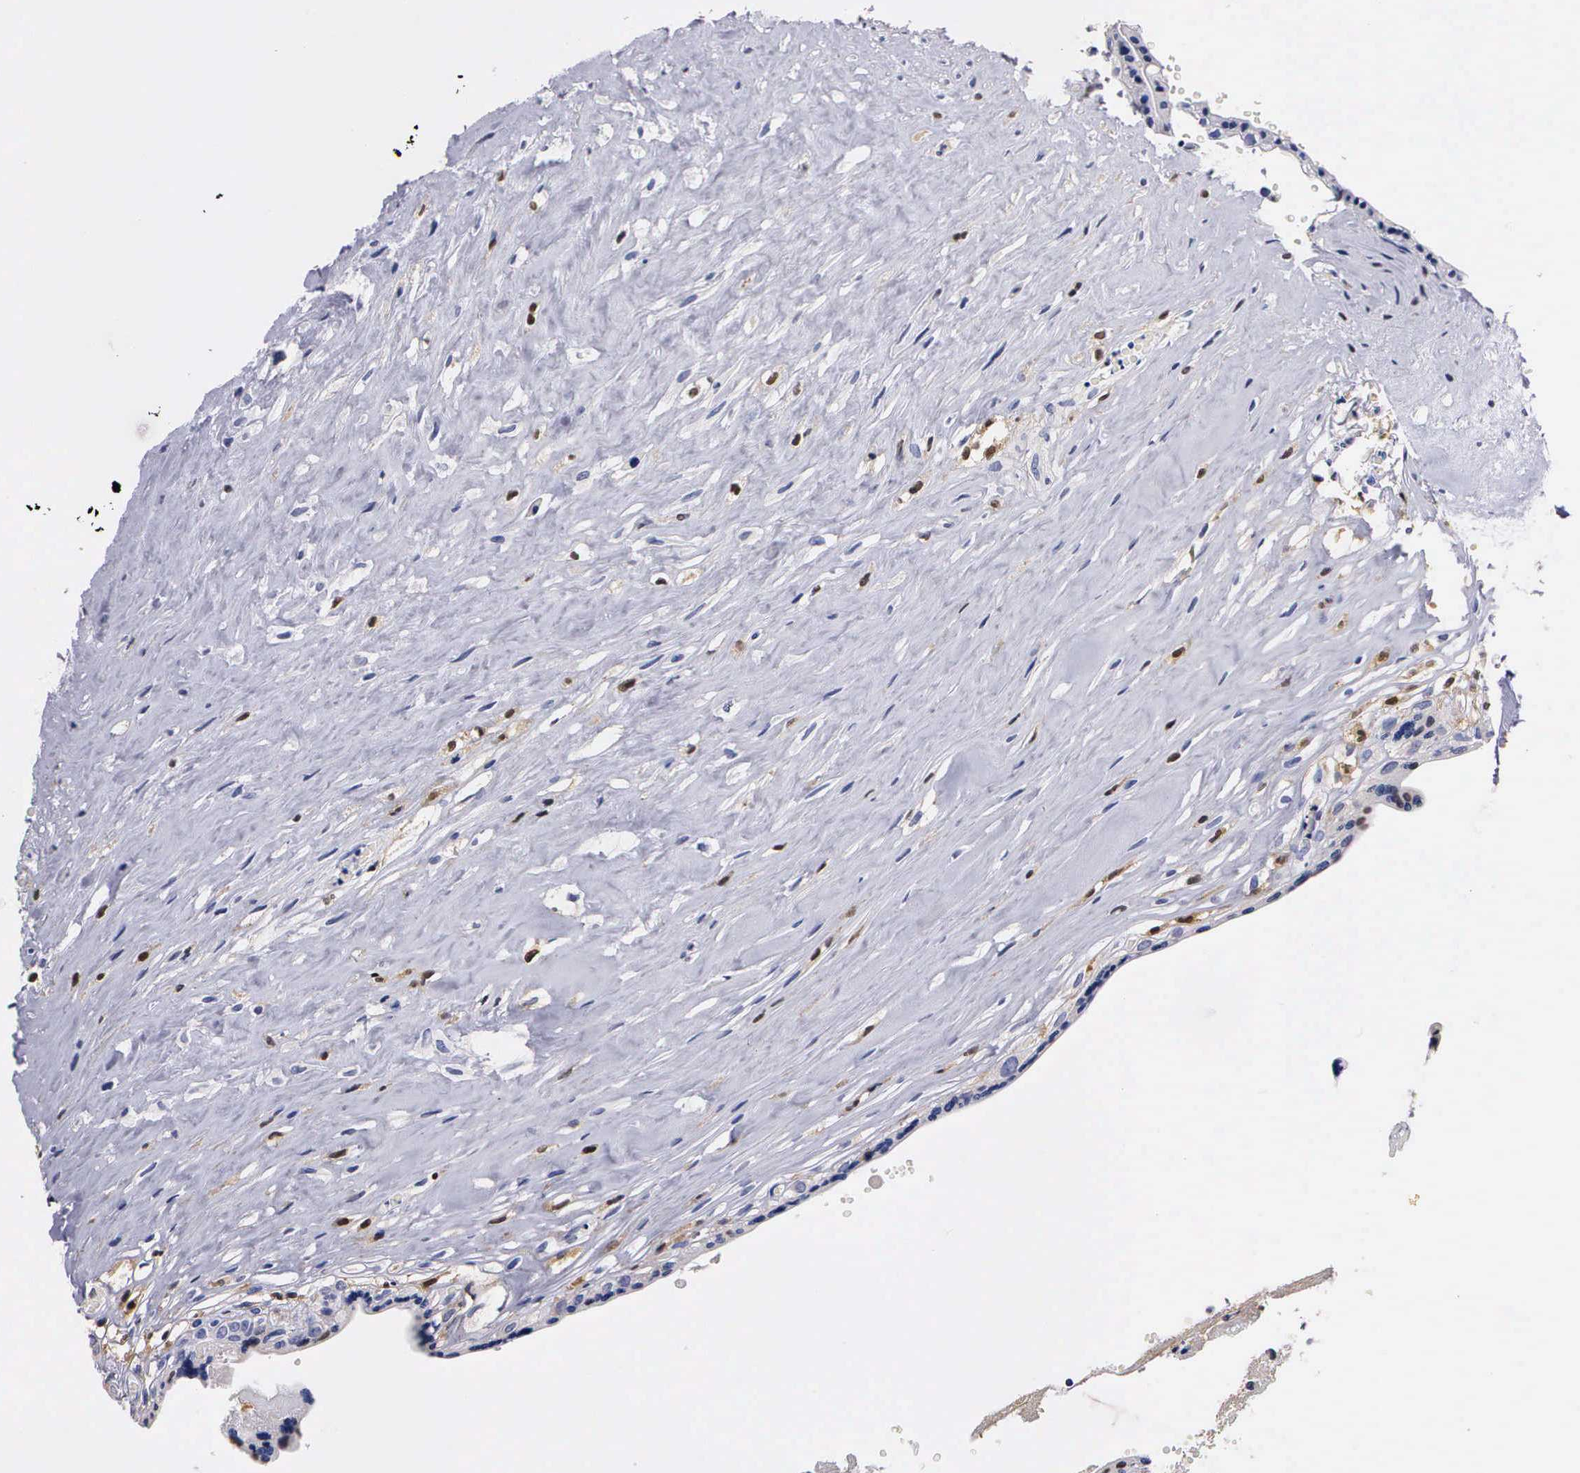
{"staining": {"intensity": "negative", "quantity": "none", "location": "none"}, "tissue": "placenta", "cell_type": "Decidual cells", "image_type": "normal", "snomed": [{"axis": "morphology", "description": "Normal tissue, NOS"}, {"axis": "topography", "description": "Placenta"}], "caption": "Placenta was stained to show a protein in brown. There is no significant staining in decidual cells. (IHC, brightfield microscopy, high magnification).", "gene": "RENBP", "patient": {"sex": "female", "age": 24}}